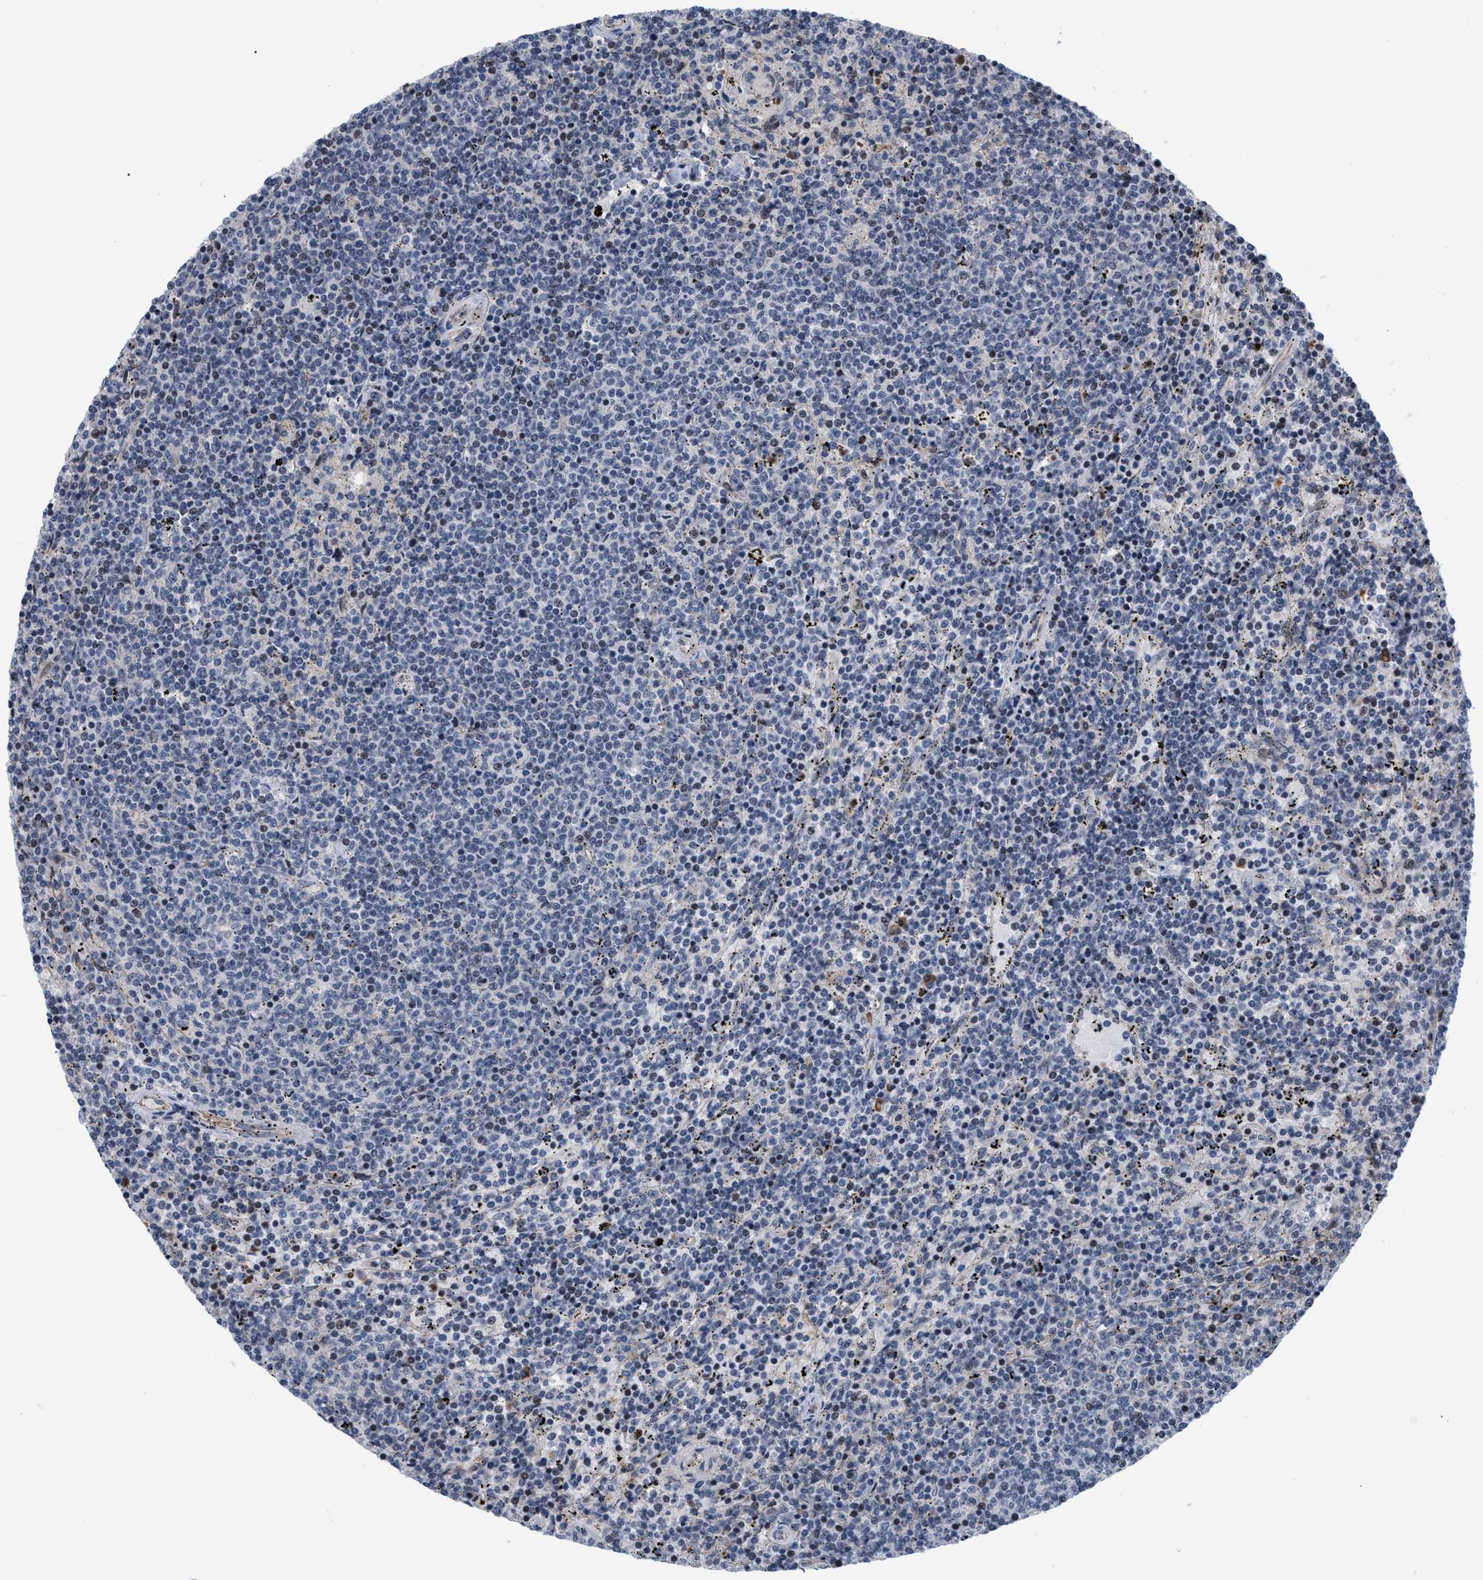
{"staining": {"intensity": "weak", "quantity": "<25%", "location": "nuclear"}, "tissue": "lymphoma", "cell_type": "Tumor cells", "image_type": "cancer", "snomed": [{"axis": "morphology", "description": "Malignant lymphoma, non-Hodgkin's type, Low grade"}, {"axis": "topography", "description": "Spleen"}], "caption": "Protein analysis of lymphoma demonstrates no significant positivity in tumor cells. The staining is performed using DAB (3,3'-diaminobenzidine) brown chromogen with nuclei counter-stained in using hematoxylin.", "gene": "GPRASP2", "patient": {"sex": "female", "age": 50}}